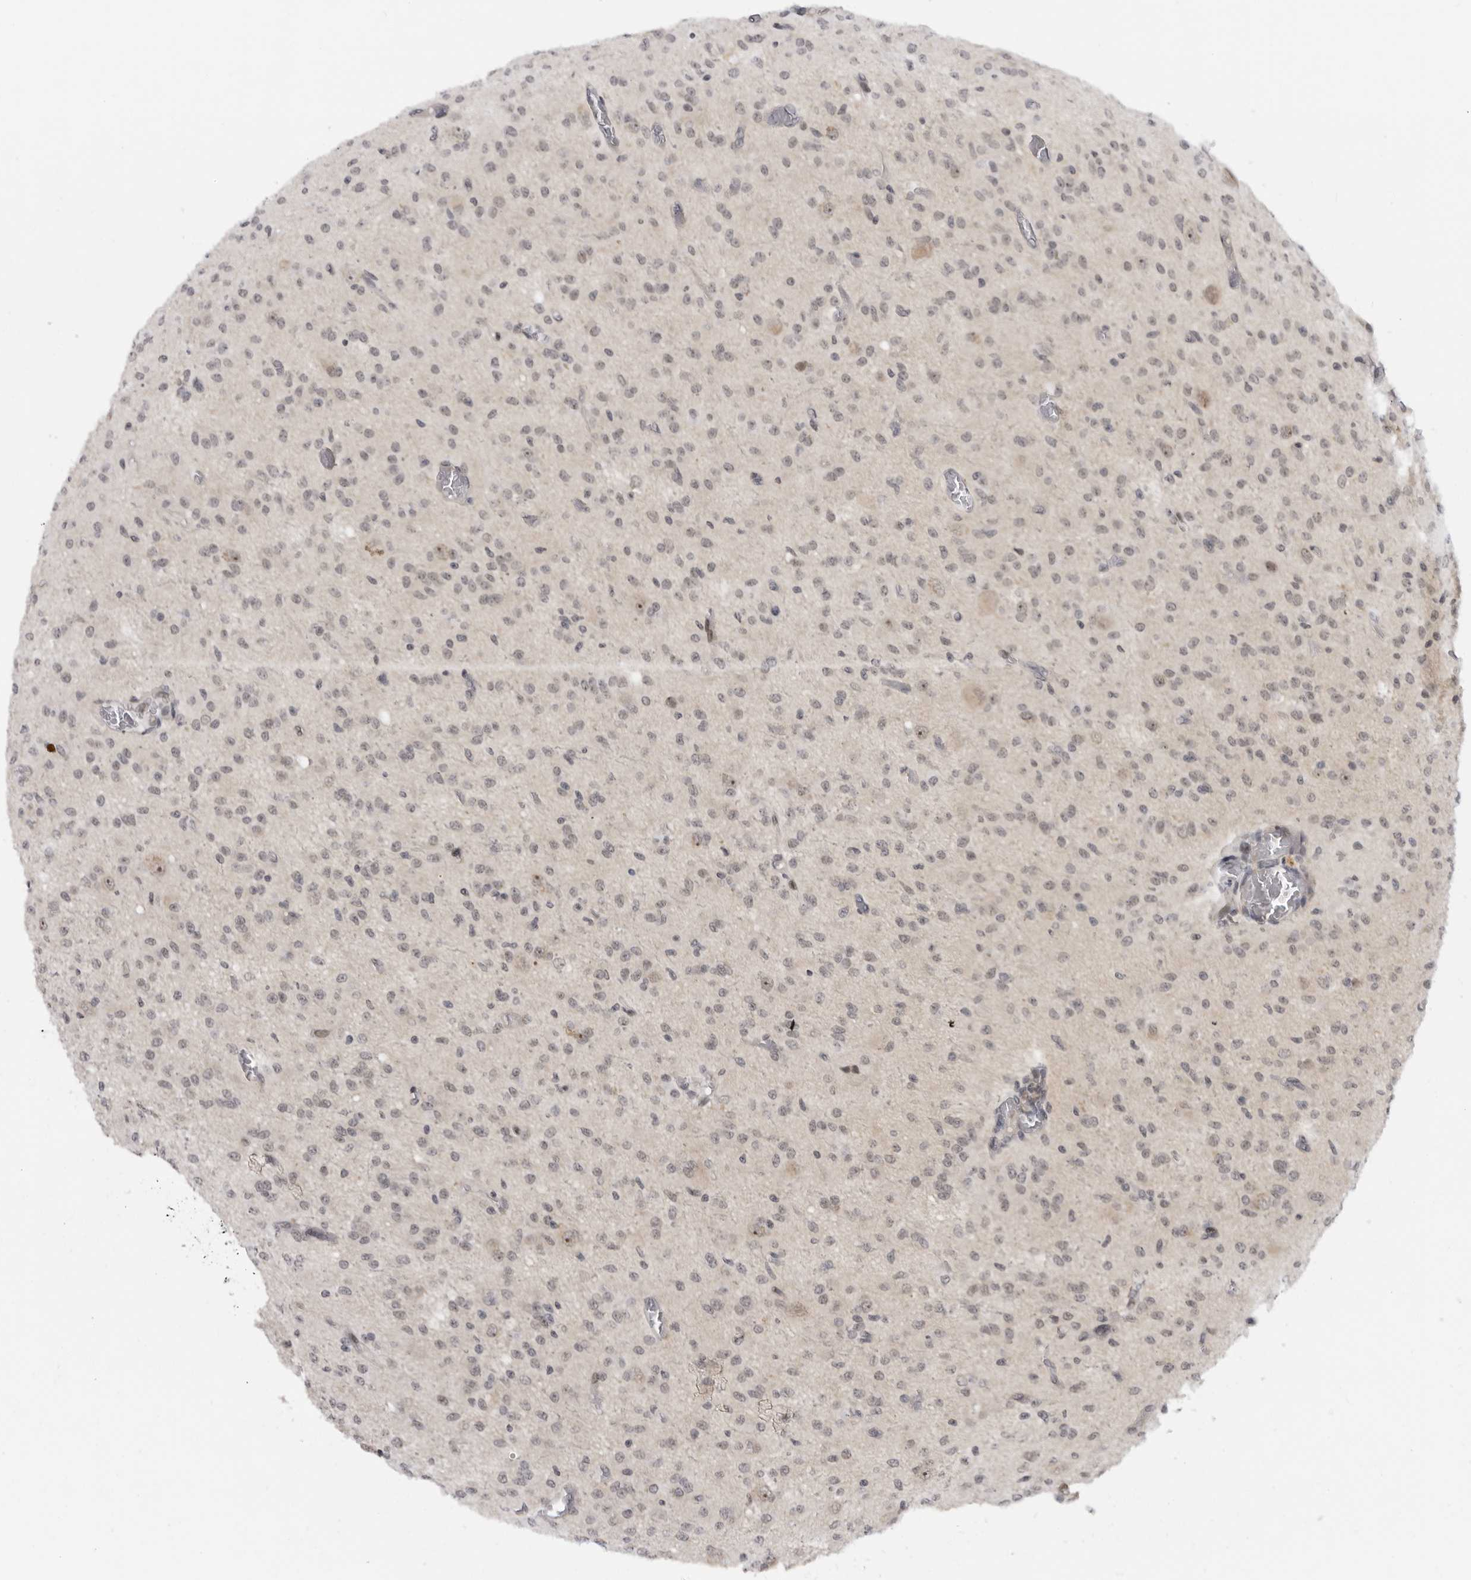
{"staining": {"intensity": "weak", "quantity": "25%-75%", "location": "nuclear"}, "tissue": "glioma", "cell_type": "Tumor cells", "image_type": "cancer", "snomed": [{"axis": "morphology", "description": "Glioma, malignant, High grade"}, {"axis": "topography", "description": "Brain"}], "caption": "The immunohistochemical stain labels weak nuclear expression in tumor cells of glioma tissue.", "gene": "ALPK2", "patient": {"sex": "female", "age": 59}}